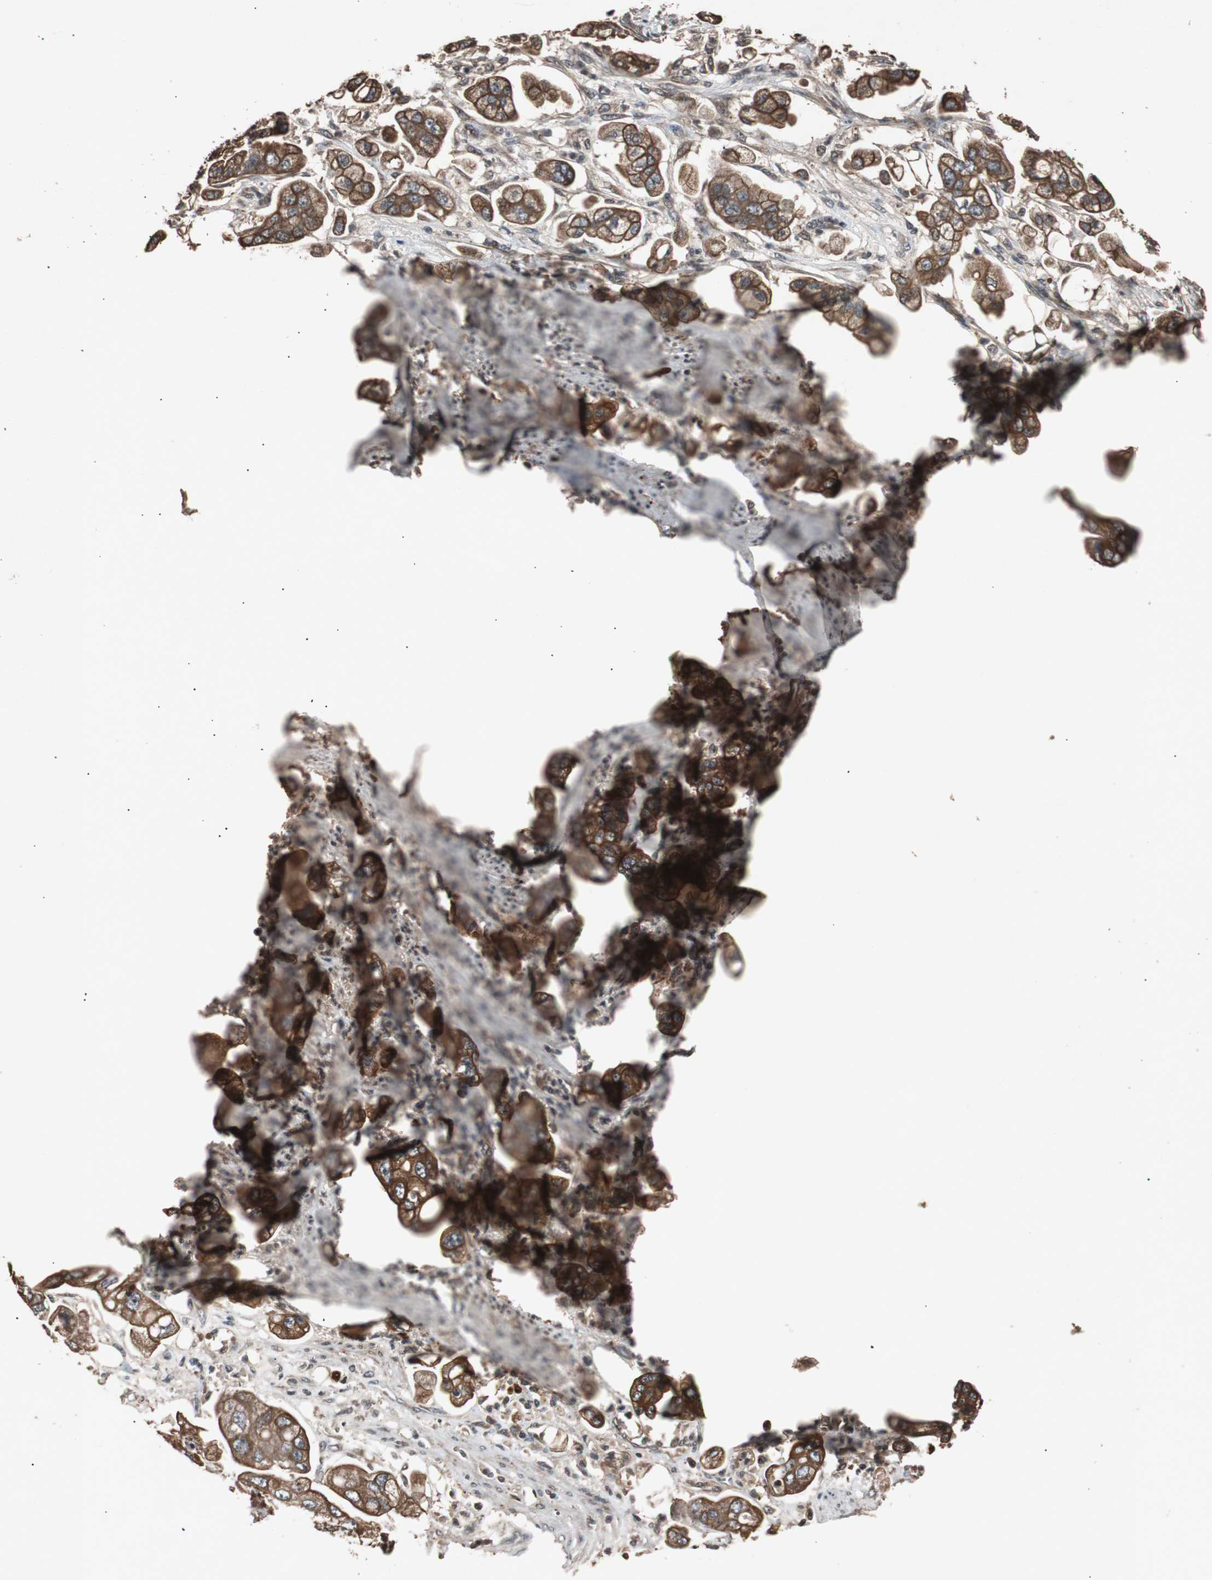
{"staining": {"intensity": "strong", "quantity": ">75%", "location": "cytoplasmic/membranous"}, "tissue": "stomach cancer", "cell_type": "Tumor cells", "image_type": "cancer", "snomed": [{"axis": "morphology", "description": "Adenocarcinoma, NOS"}, {"axis": "topography", "description": "Stomach"}], "caption": "Immunohistochemistry (IHC) micrograph of human stomach cancer (adenocarcinoma) stained for a protein (brown), which displays high levels of strong cytoplasmic/membranous positivity in approximately >75% of tumor cells.", "gene": "SLIT2", "patient": {"sex": "male", "age": 62}}